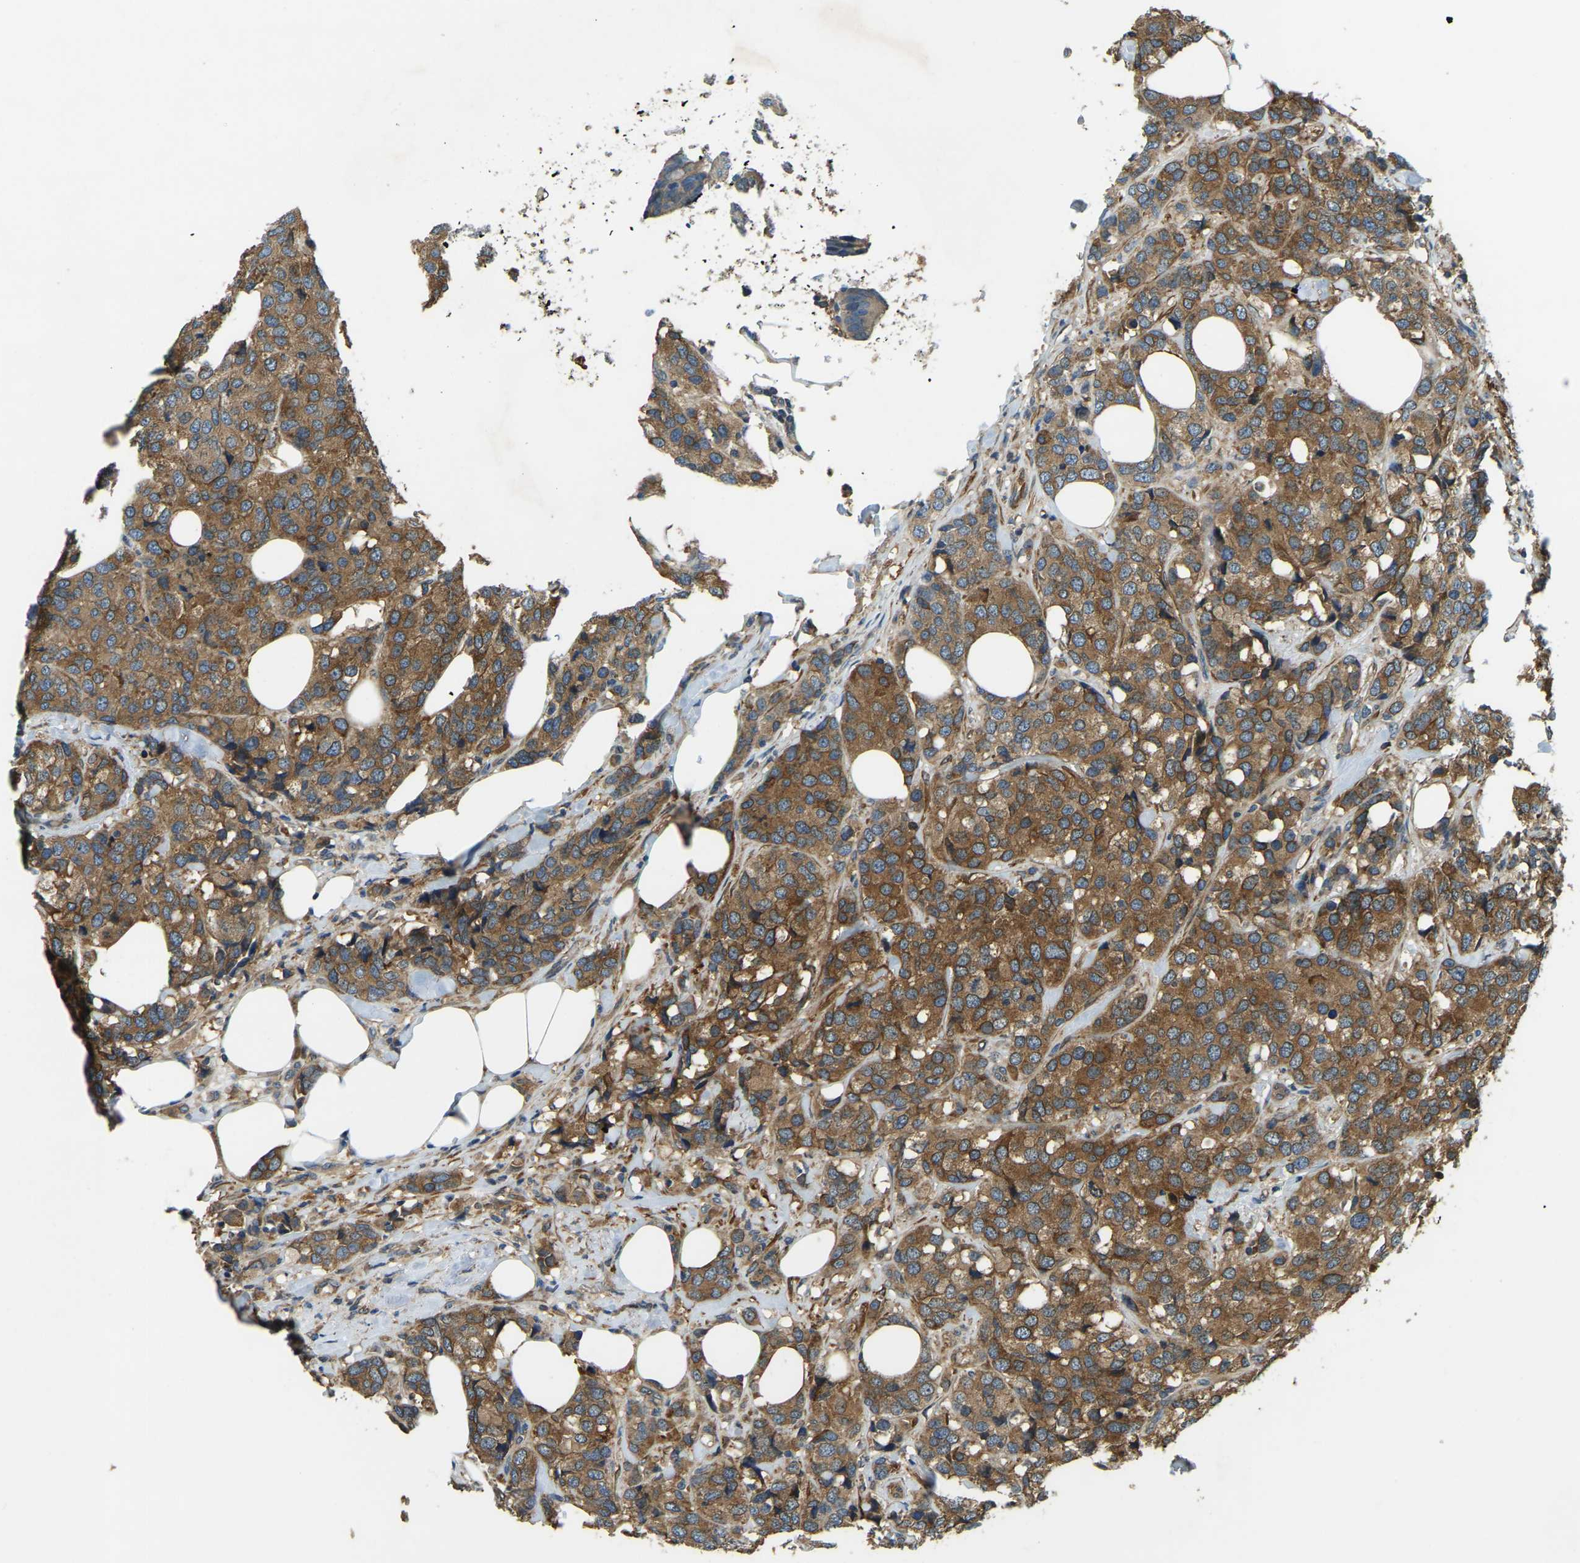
{"staining": {"intensity": "moderate", "quantity": ">75%", "location": "cytoplasmic/membranous"}, "tissue": "breast cancer", "cell_type": "Tumor cells", "image_type": "cancer", "snomed": [{"axis": "morphology", "description": "Lobular carcinoma"}, {"axis": "topography", "description": "Breast"}], "caption": "Breast lobular carcinoma stained with DAB (3,3'-diaminobenzidine) immunohistochemistry (IHC) demonstrates medium levels of moderate cytoplasmic/membranous expression in approximately >75% of tumor cells. The staining was performed using DAB to visualize the protein expression in brown, while the nuclei were stained in blue with hematoxylin (Magnification: 20x).", "gene": "ERGIC1", "patient": {"sex": "female", "age": 59}}